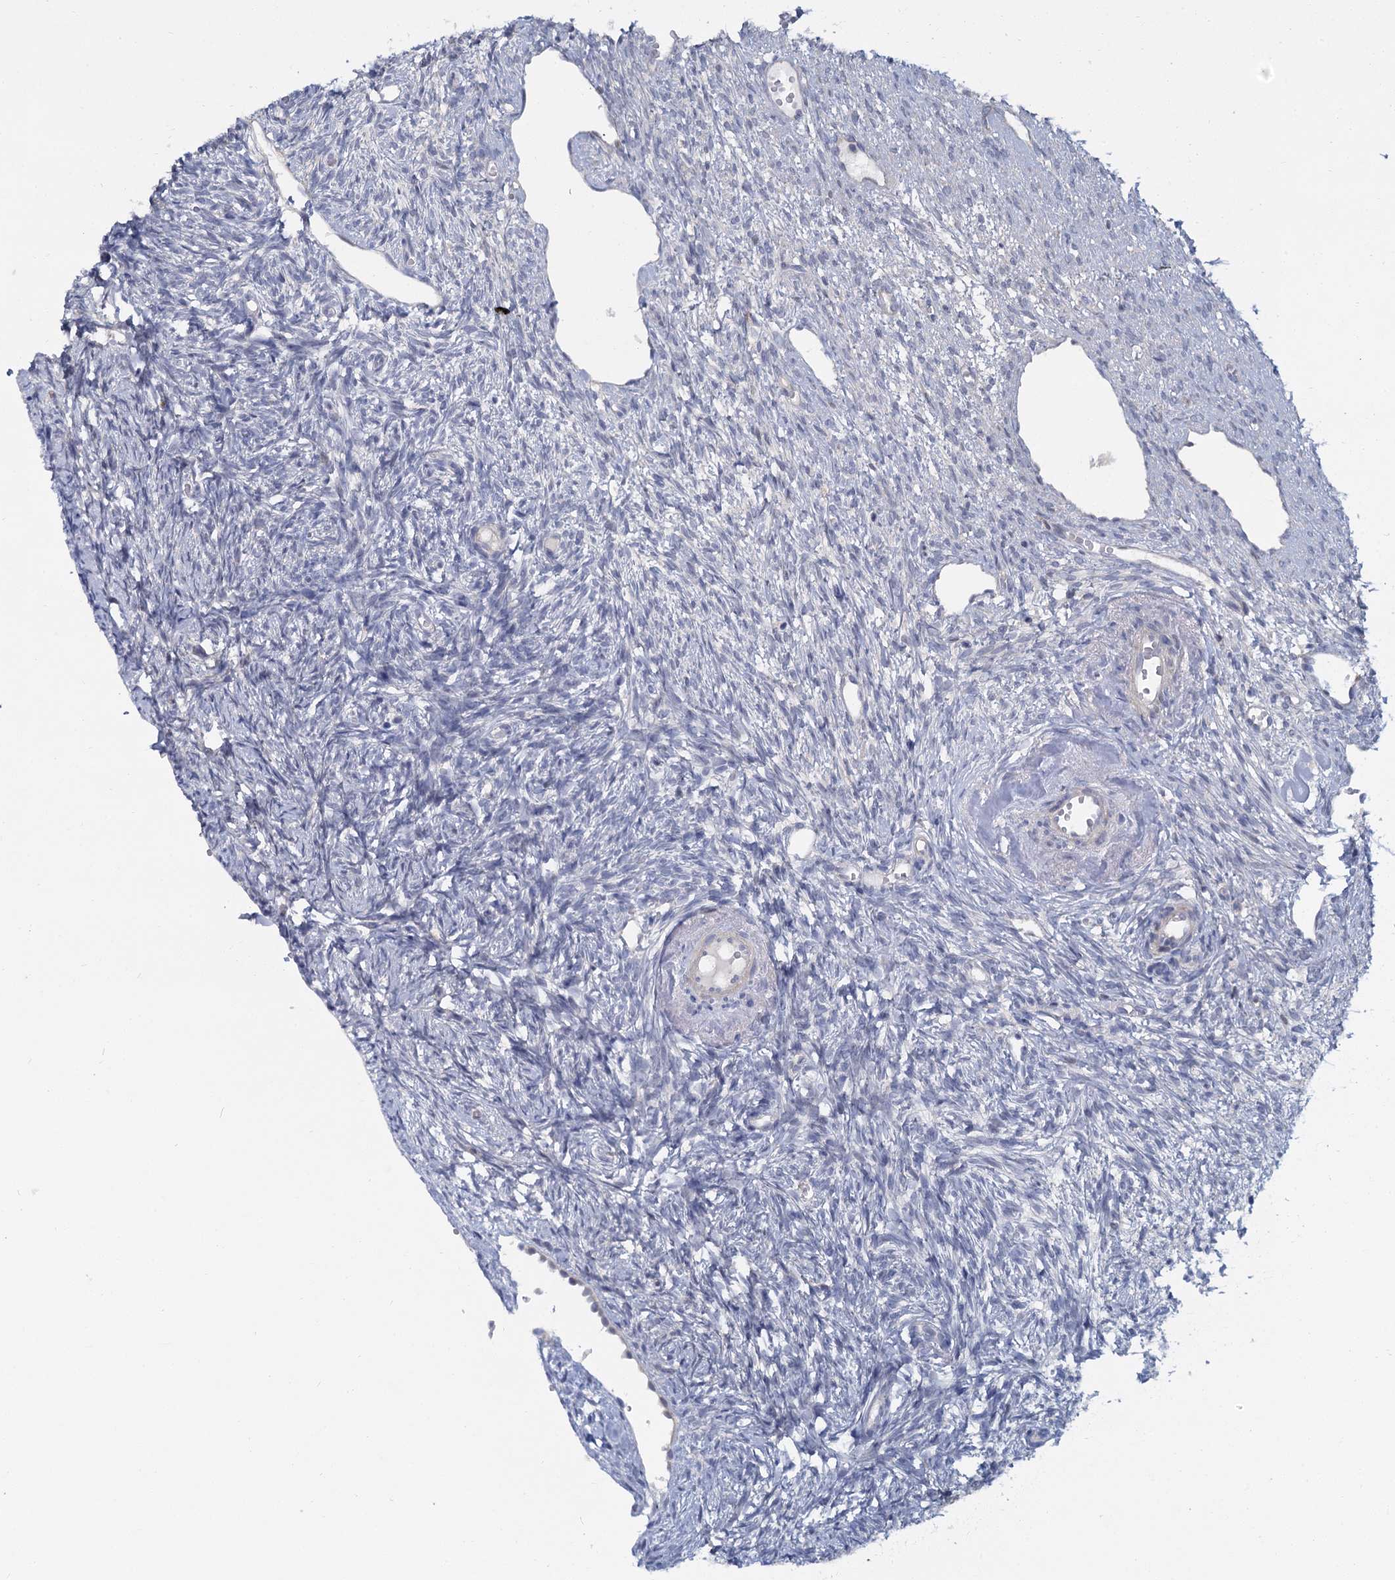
{"staining": {"intensity": "negative", "quantity": "none", "location": "none"}, "tissue": "ovary", "cell_type": "Ovarian stroma cells", "image_type": "normal", "snomed": [{"axis": "morphology", "description": "Normal tissue, NOS"}, {"axis": "topography", "description": "Ovary"}], "caption": "A micrograph of ovary stained for a protein exhibits no brown staining in ovarian stroma cells. Brightfield microscopy of immunohistochemistry stained with DAB (3,3'-diaminobenzidine) (brown) and hematoxylin (blue), captured at high magnification.", "gene": "ACRBP", "patient": {"sex": "female", "age": 51}}